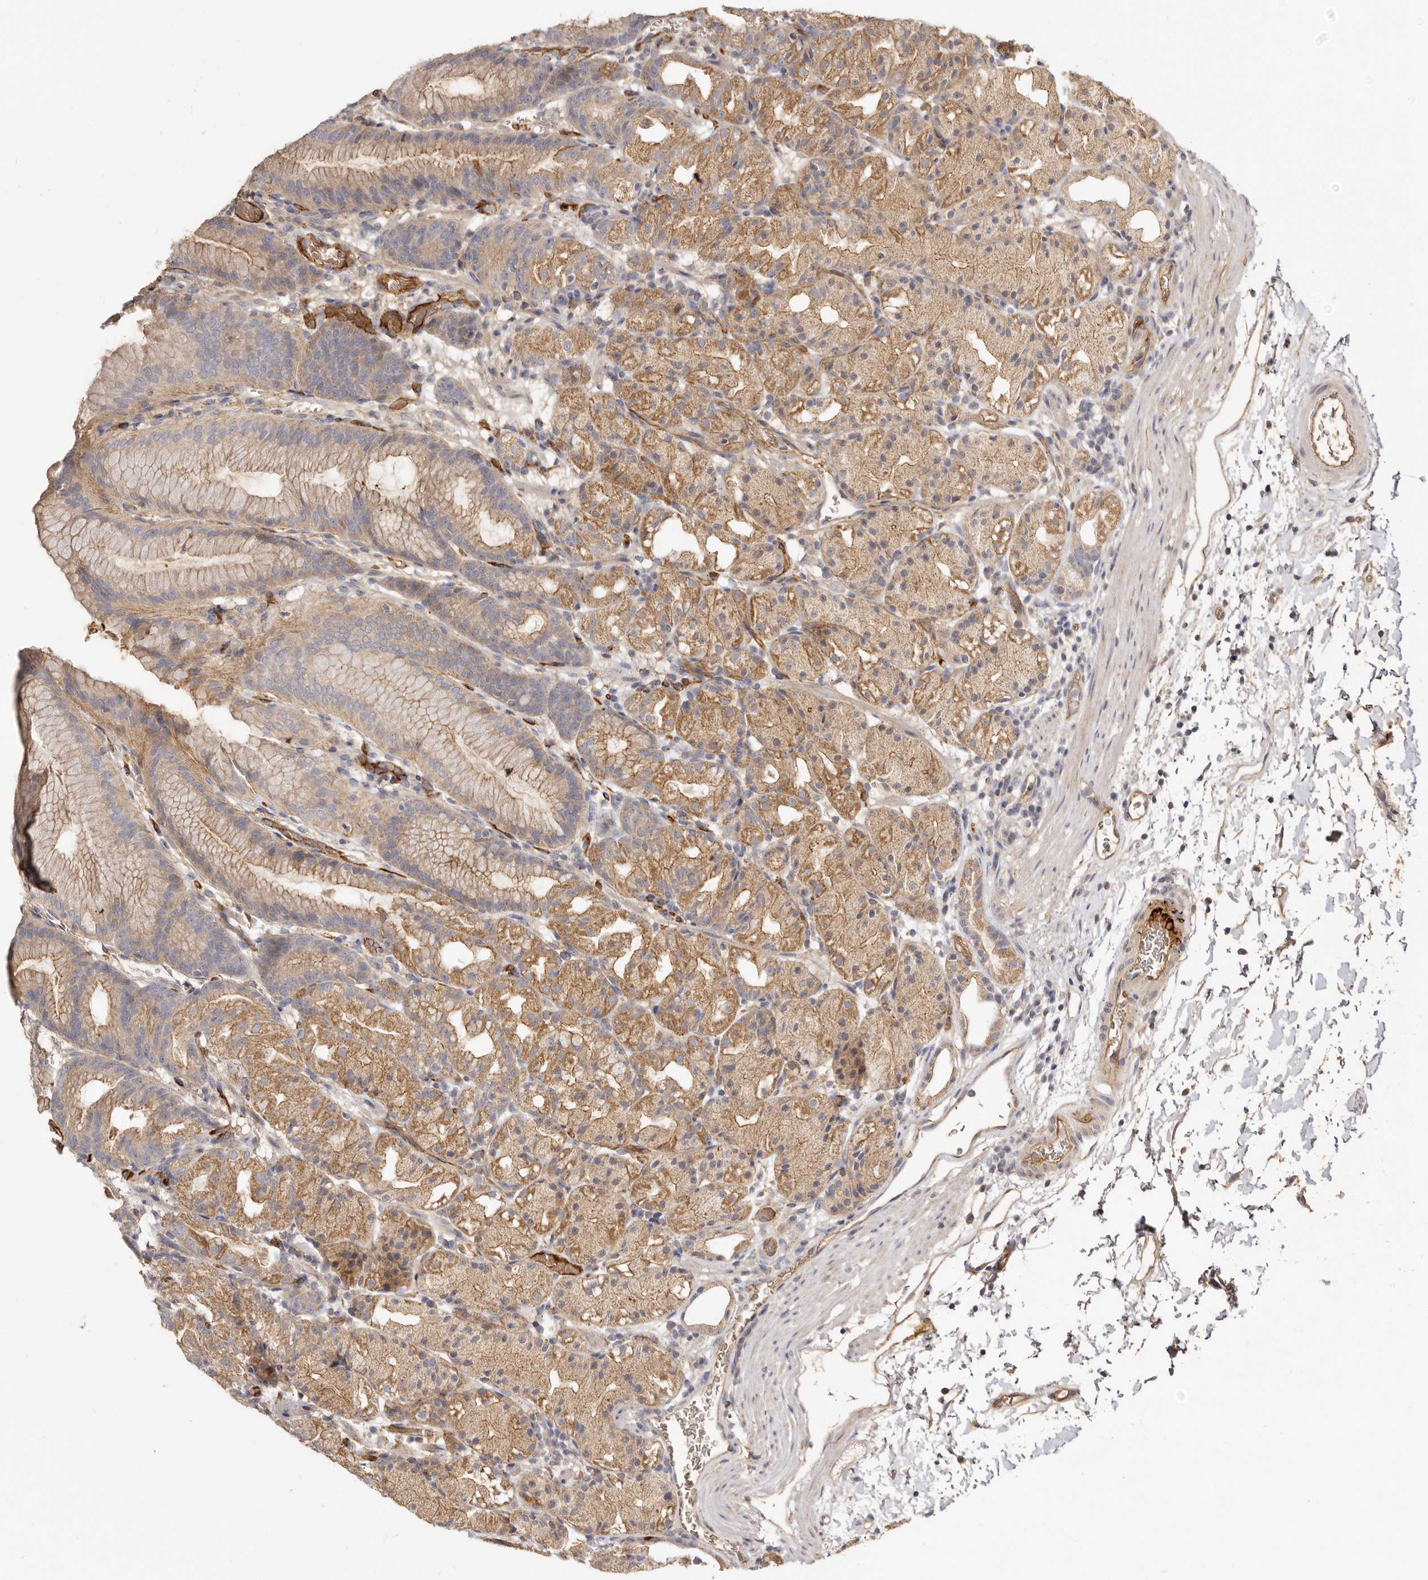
{"staining": {"intensity": "moderate", "quantity": ">75%", "location": "cytoplasmic/membranous"}, "tissue": "stomach", "cell_type": "Glandular cells", "image_type": "normal", "snomed": [{"axis": "morphology", "description": "Normal tissue, NOS"}, {"axis": "topography", "description": "Stomach, upper"}], "caption": "An image of human stomach stained for a protein shows moderate cytoplasmic/membranous brown staining in glandular cells.", "gene": "ADAMTS9", "patient": {"sex": "male", "age": 48}}